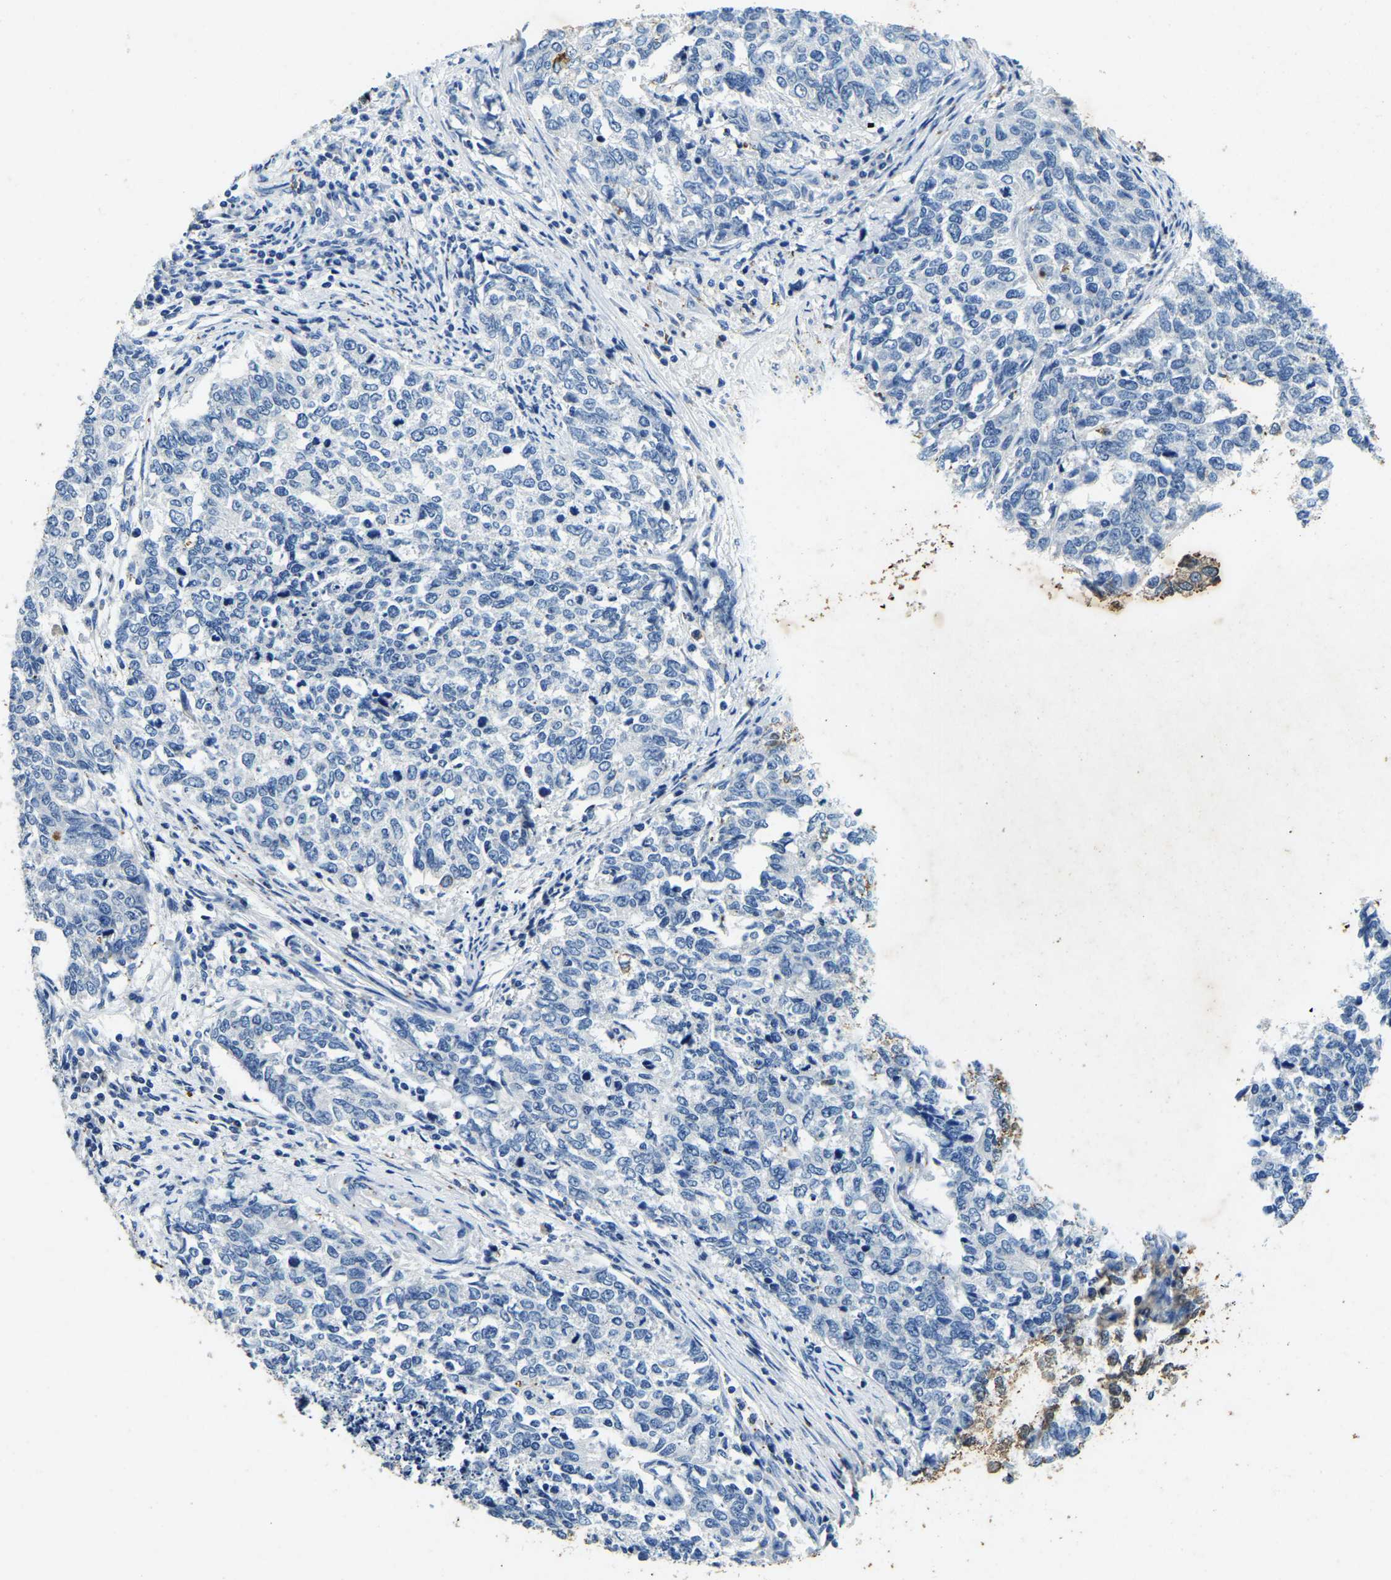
{"staining": {"intensity": "negative", "quantity": "none", "location": "none"}, "tissue": "cervical cancer", "cell_type": "Tumor cells", "image_type": "cancer", "snomed": [{"axis": "morphology", "description": "Squamous cell carcinoma, NOS"}, {"axis": "topography", "description": "Cervix"}], "caption": "Human squamous cell carcinoma (cervical) stained for a protein using immunohistochemistry (IHC) displays no expression in tumor cells.", "gene": "UBN2", "patient": {"sex": "female", "age": 63}}